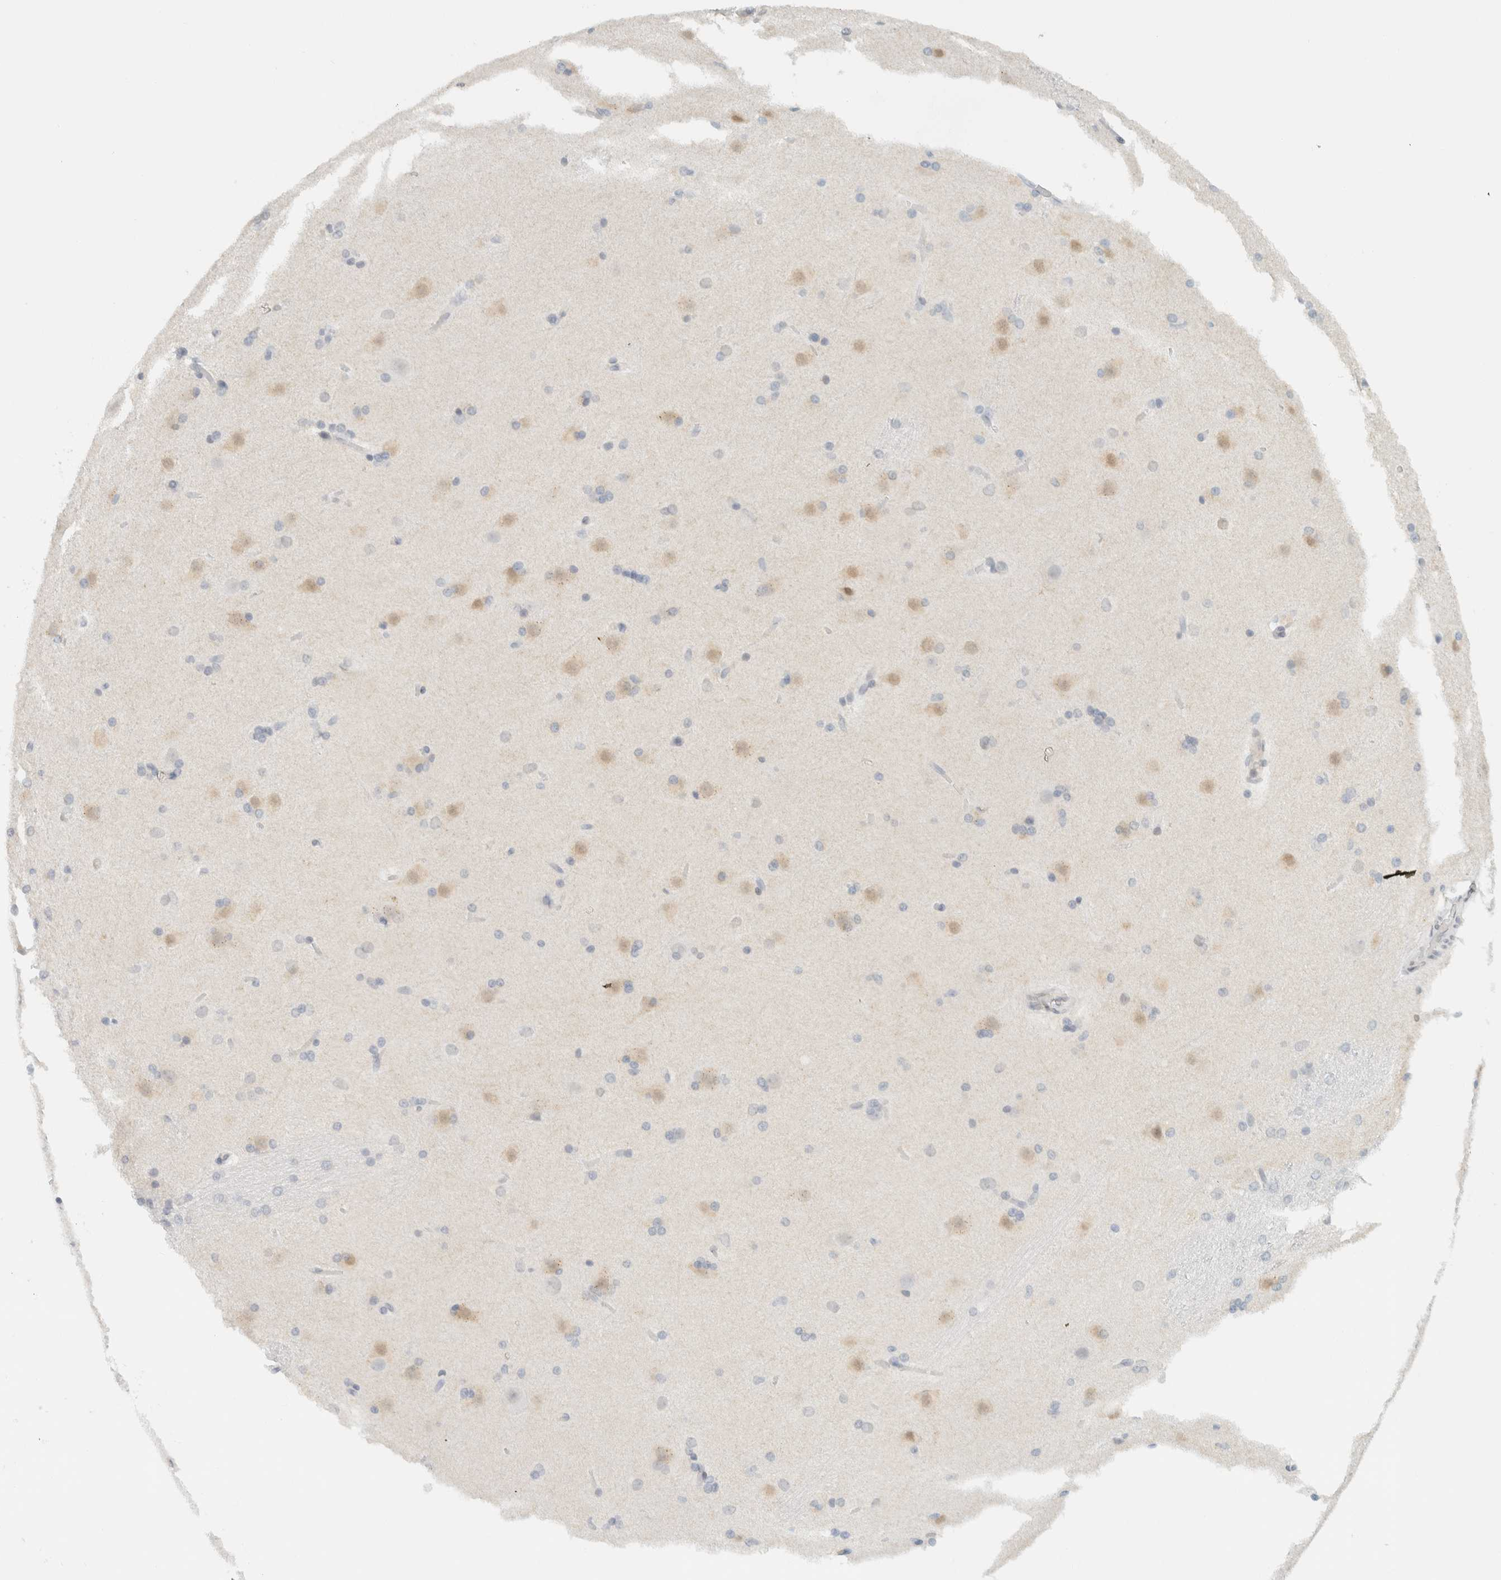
{"staining": {"intensity": "negative", "quantity": "none", "location": "none"}, "tissue": "caudate", "cell_type": "Glial cells", "image_type": "normal", "snomed": [{"axis": "morphology", "description": "Normal tissue, NOS"}, {"axis": "topography", "description": "Lateral ventricle wall"}], "caption": "Immunohistochemistry of normal human caudate shows no staining in glial cells.", "gene": "C1QTNF12", "patient": {"sex": "female", "age": 19}}